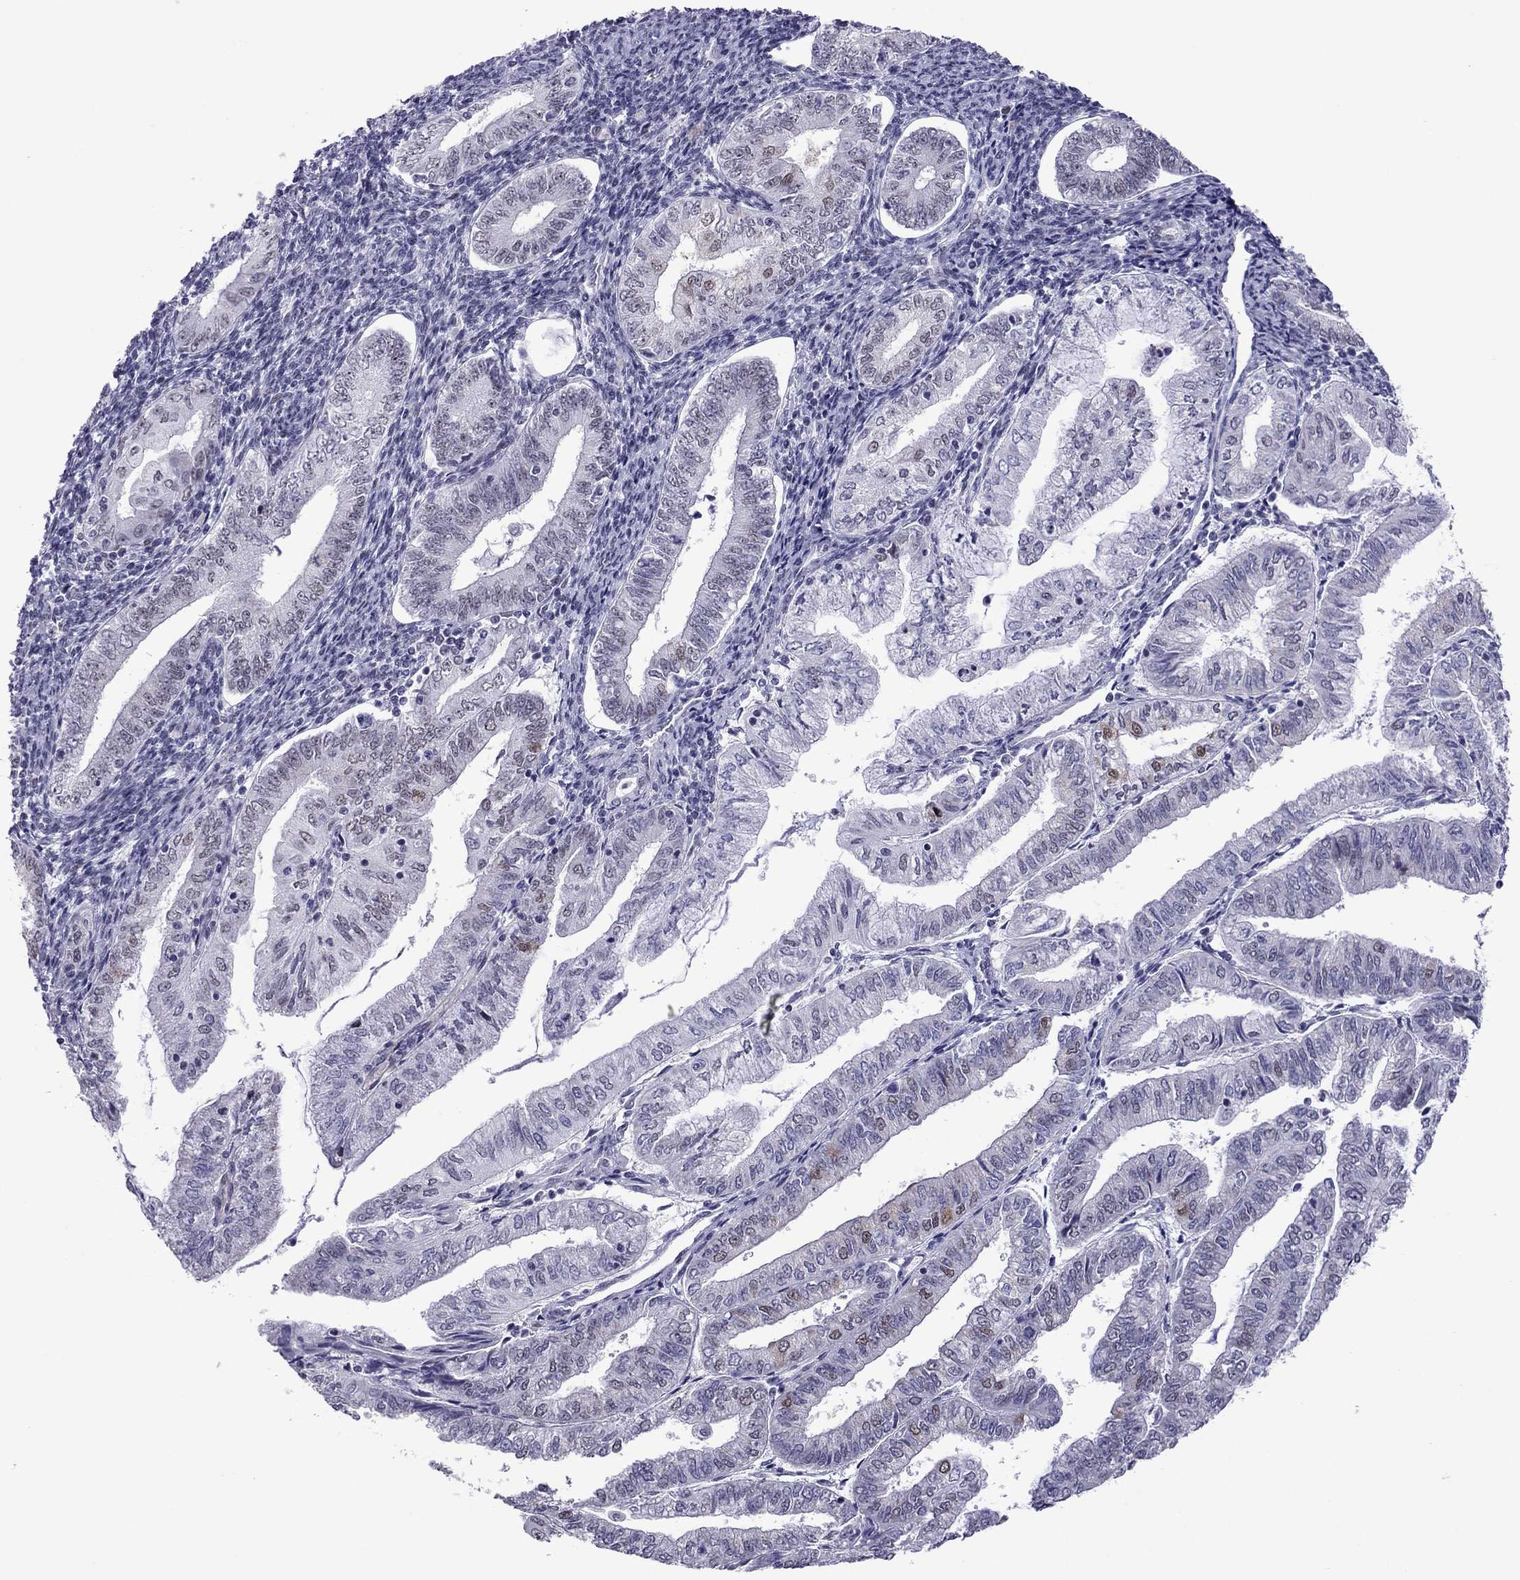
{"staining": {"intensity": "weak", "quantity": "<25%", "location": "nuclear"}, "tissue": "endometrial cancer", "cell_type": "Tumor cells", "image_type": "cancer", "snomed": [{"axis": "morphology", "description": "Adenocarcinoma, NOS"}, {"axis": "topography", "description": "Endometrium"}], "caption": "The photomicrograph reveals no staining of tumor cells in adenocarcinoma (endometrial). (DAB (3,3'-diaminobenzidine) IHC with hematoxylin counter stain).", "gene": "MYLK3", "patient": {"sex": "female", "age": 55}}